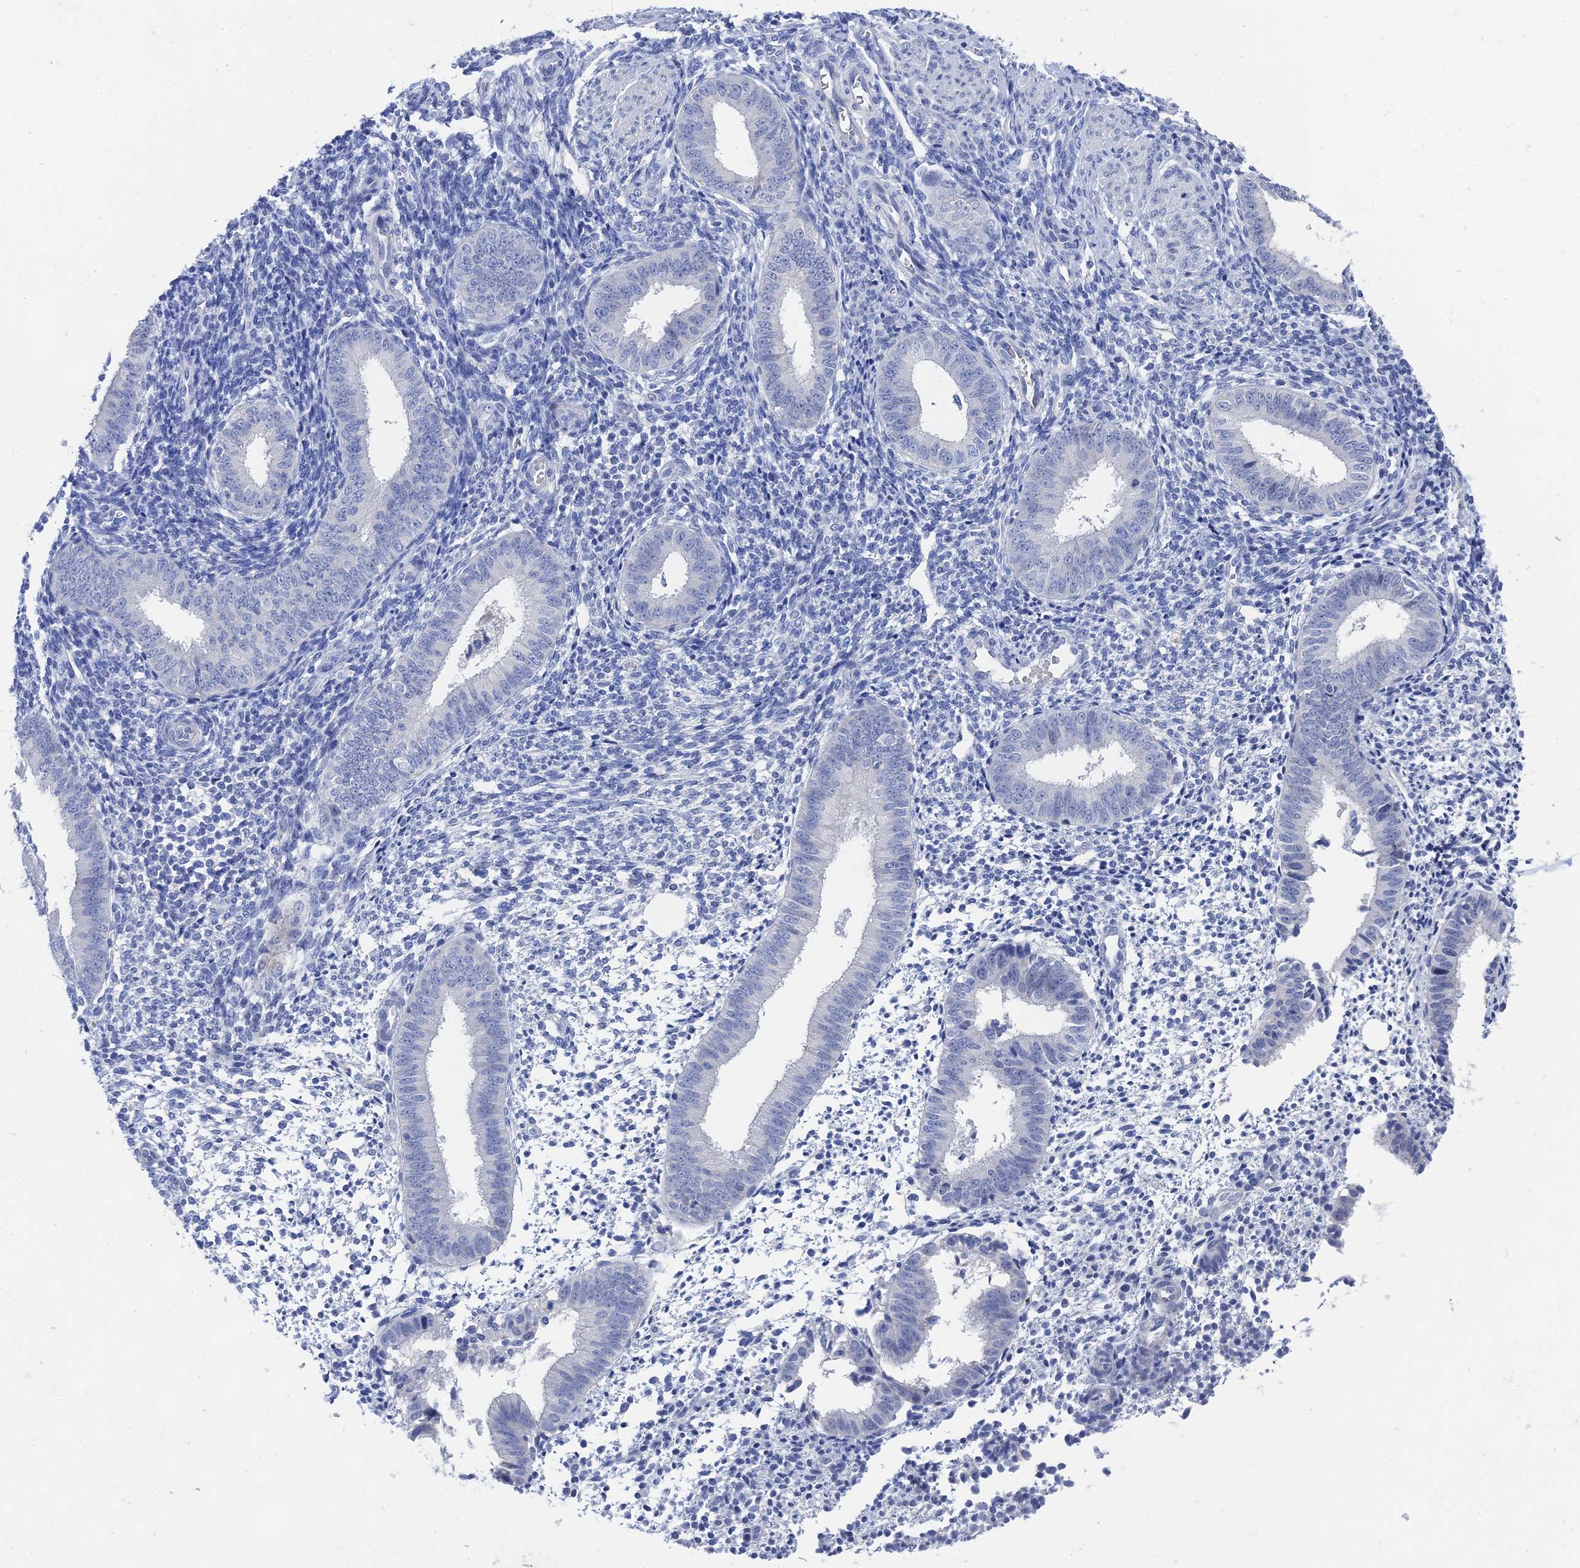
{"staining": {"intensity": "negative", "quantity": "none", "location": "none"}, "tissue": "endometrium", "cell_type": "Cells in endometrial stroma", "image_type": "normal", "snomed": [{"axis": "morphology", "description": "Normal tissue, NOS"}, {"axis": "topography", "description": "Uterus"}, {"axis": "topography", "description": "Endometrium"}], "caption": "Immunohistochemical staining of benign endometrium reveals no significant staining in cells in endometrial stroma.", "gene": "GFAP", "patient": {"sex": "female", "age": 48}}